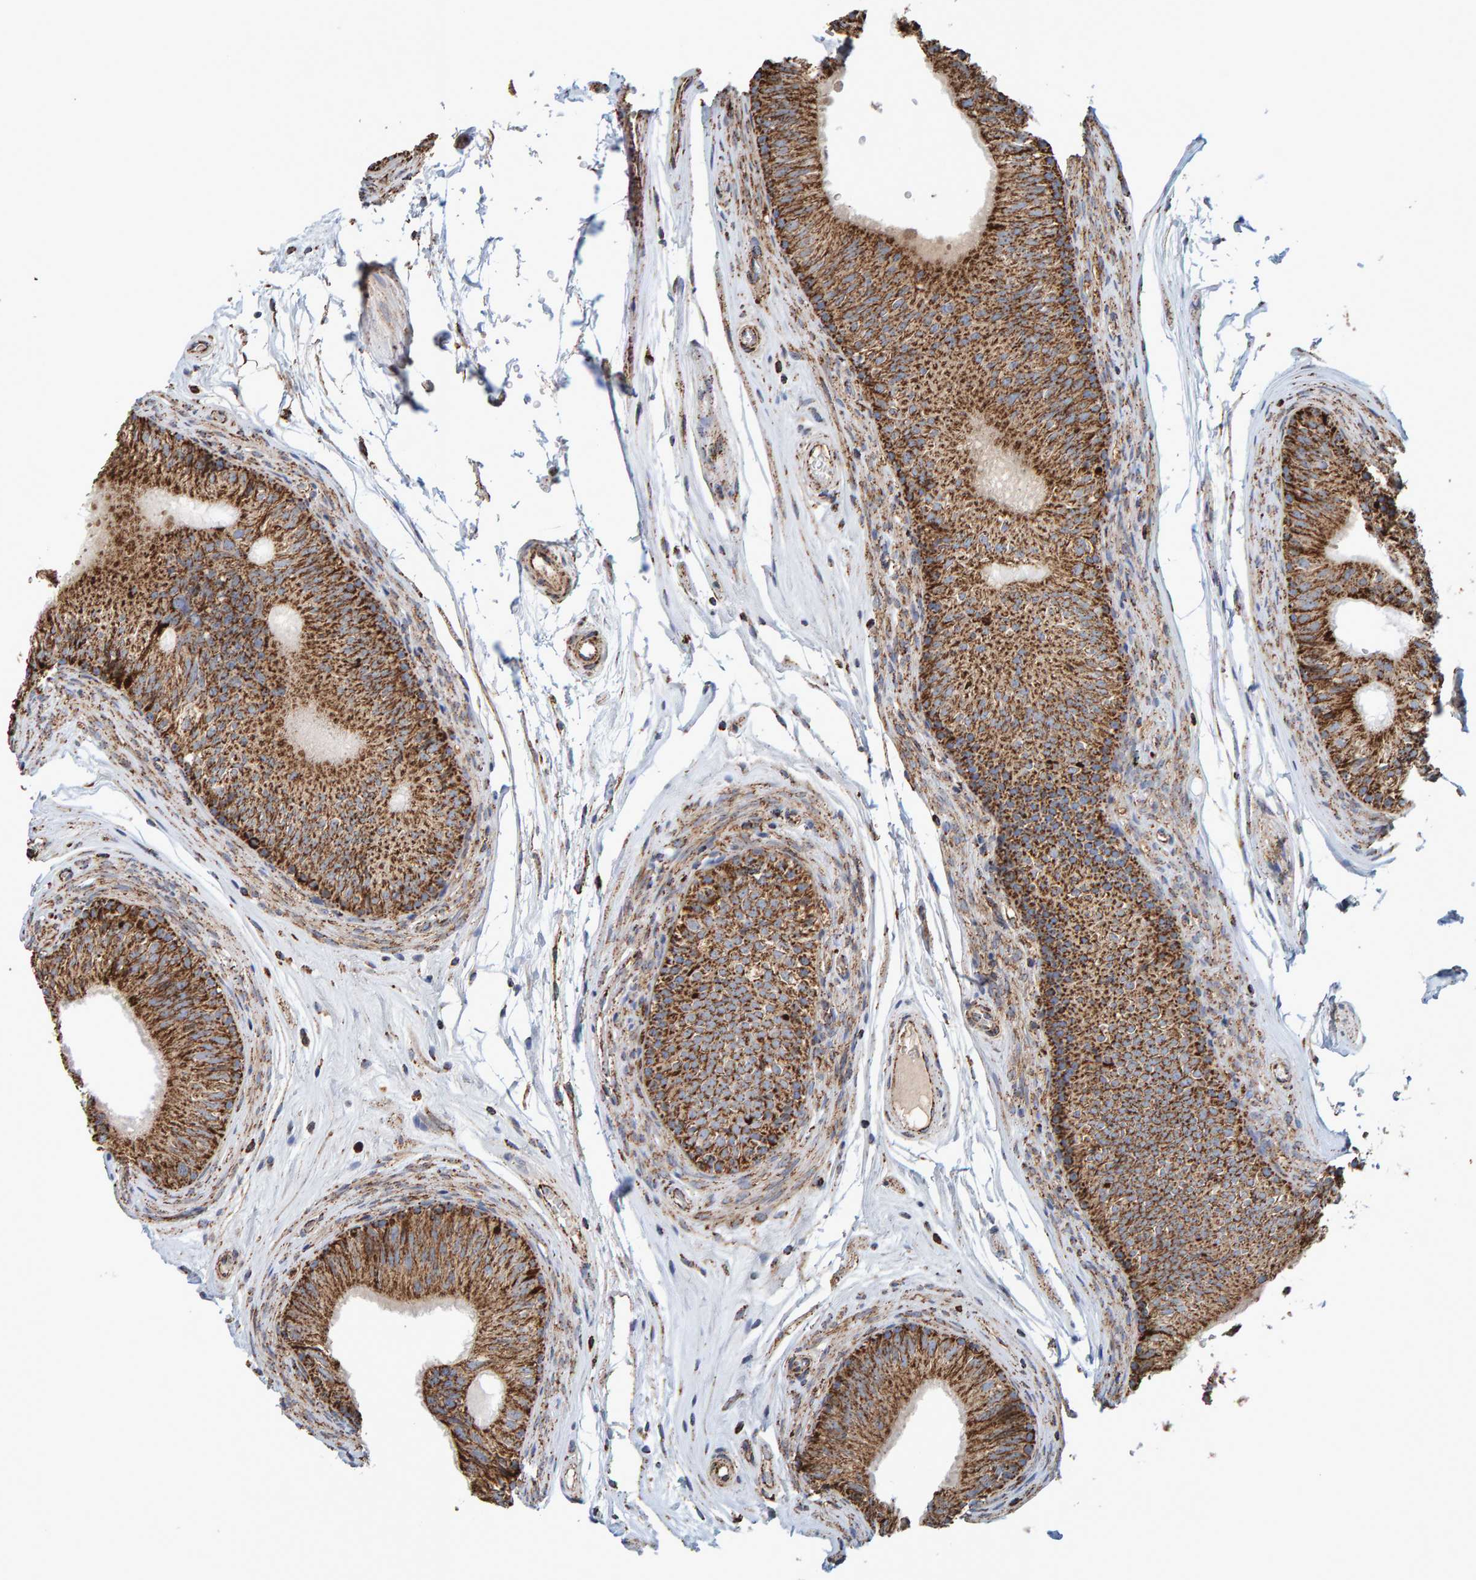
{"staining": {"intensity": "moderate", "quantity": ">75%", "location": "cytoplasmic/membranous"}, "tissue": "epididymis", "cell_type": "Glandular cells", "image_type": "normal", "snomed": [{"axis": "morphology", "description": "Normal tissue, NOS"}, {"axis": "topography", "description": "Epididymis"}], "caption": "Immunohistochemistry photomicrograph of normal epididymis stained for a protein (brown), which shows medium levels of moderate cytoplasmic/membranous staining in about >75% of glandular cells.", "gene": "MRPL45", "patient": {"sex": "male", "age": 36}}